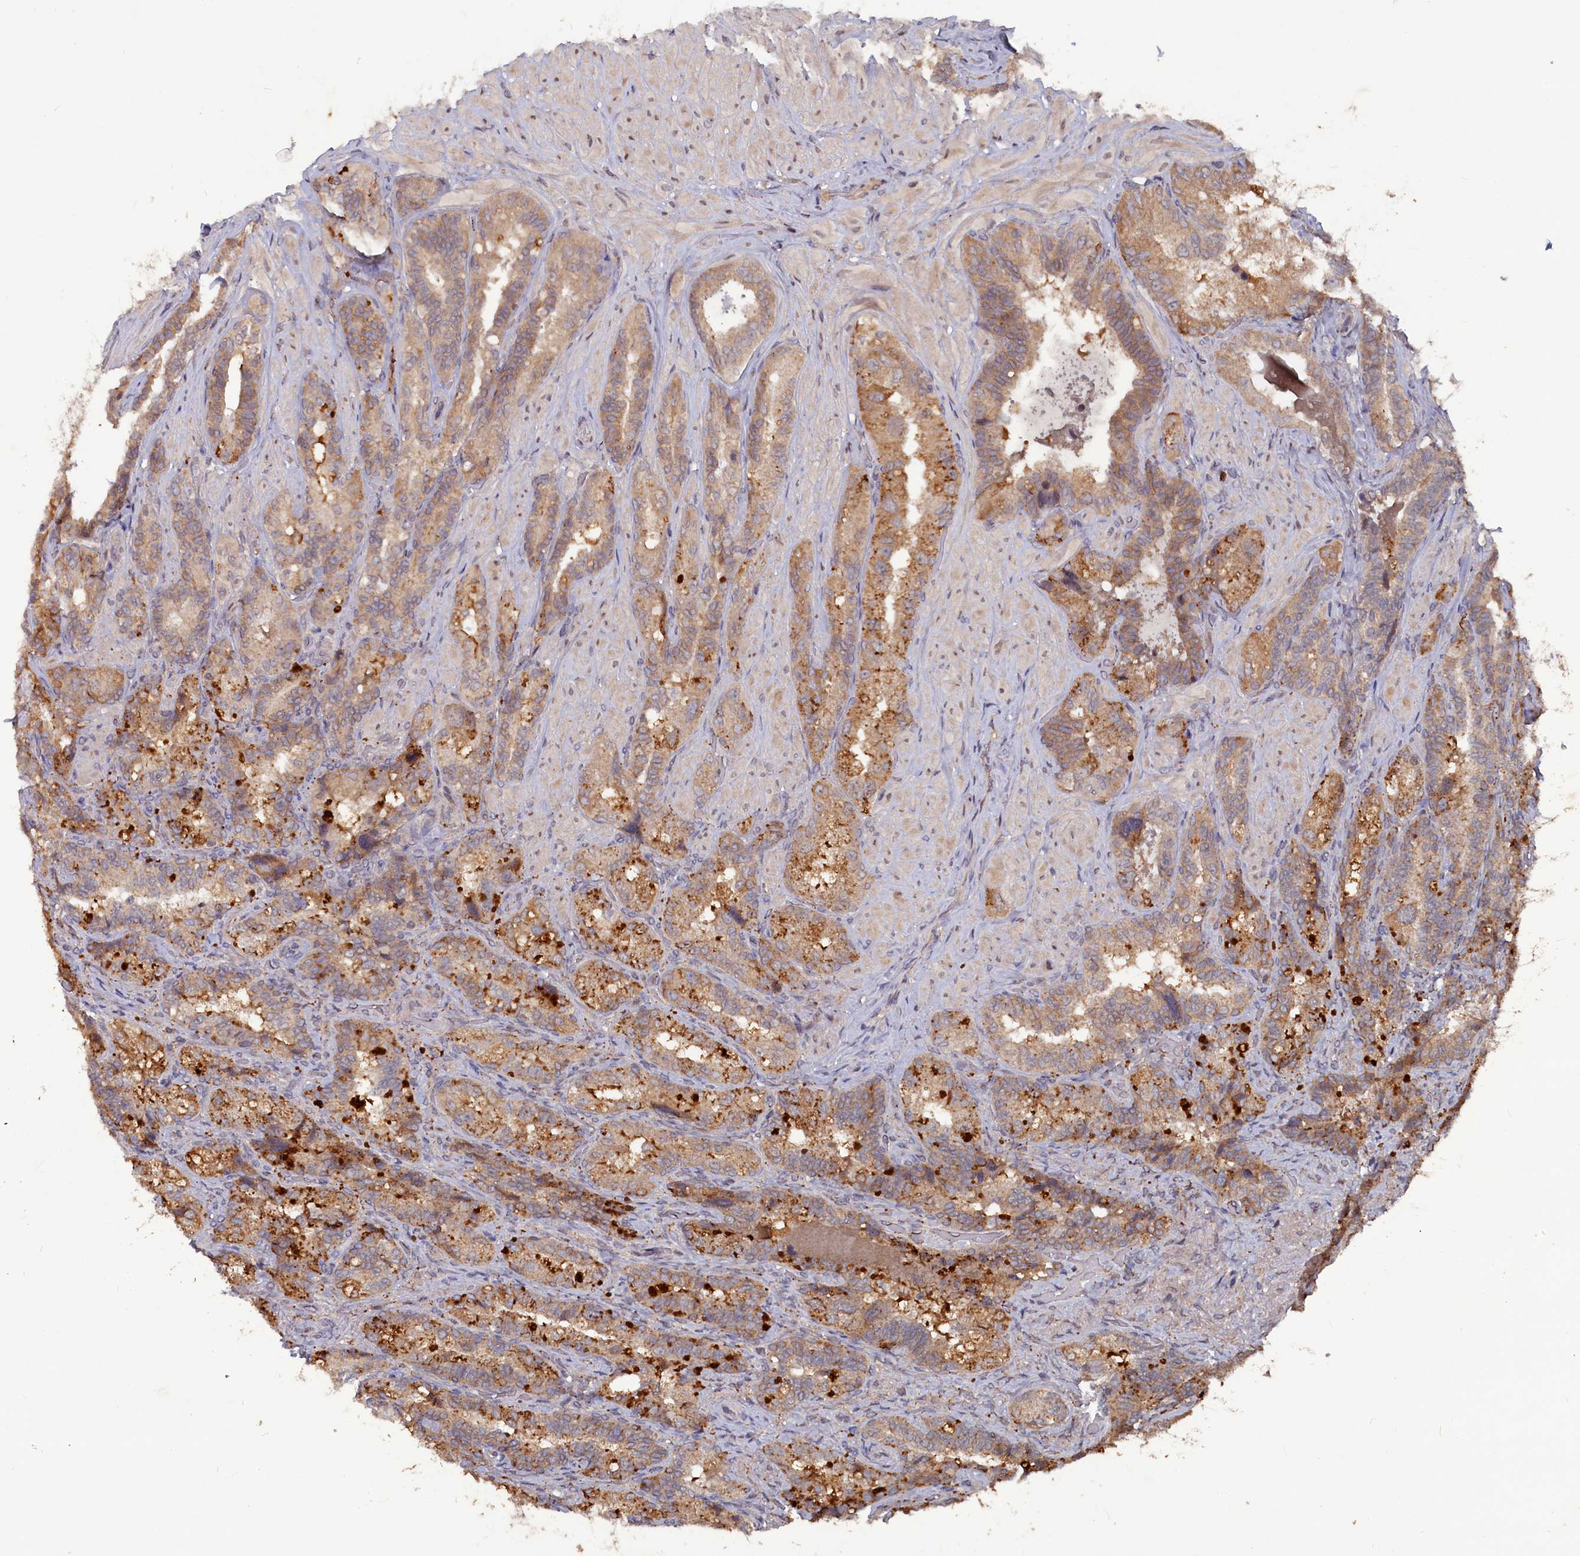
{"staining": {"intensity": "moderate", "quantity": "25%-75%", "location": "cytoplasmic/membranous"}, "tissue": "seminal vesicle", "cell_type": "Glandular cells", "image_type": "normal", "snomed": [{"axis": "morphology", "description": "Normal tissue, NOS"}, {"axis": "topography", "description": "Prostate and seminal vesicle, NOS"}, {"axis": "topography", "description": "Prostate"}, {"axis": "topography", "description": "Seminal veicle"}], "caption": "Immunohistochemistry (DAB) staining of normal human seminal vesicle displays moderate cytoplasmic/membranous protein expression in about 25%-75% of glandular cells.", "gene": "TMC5", "patient": {"sex": "male", "age": 67}}